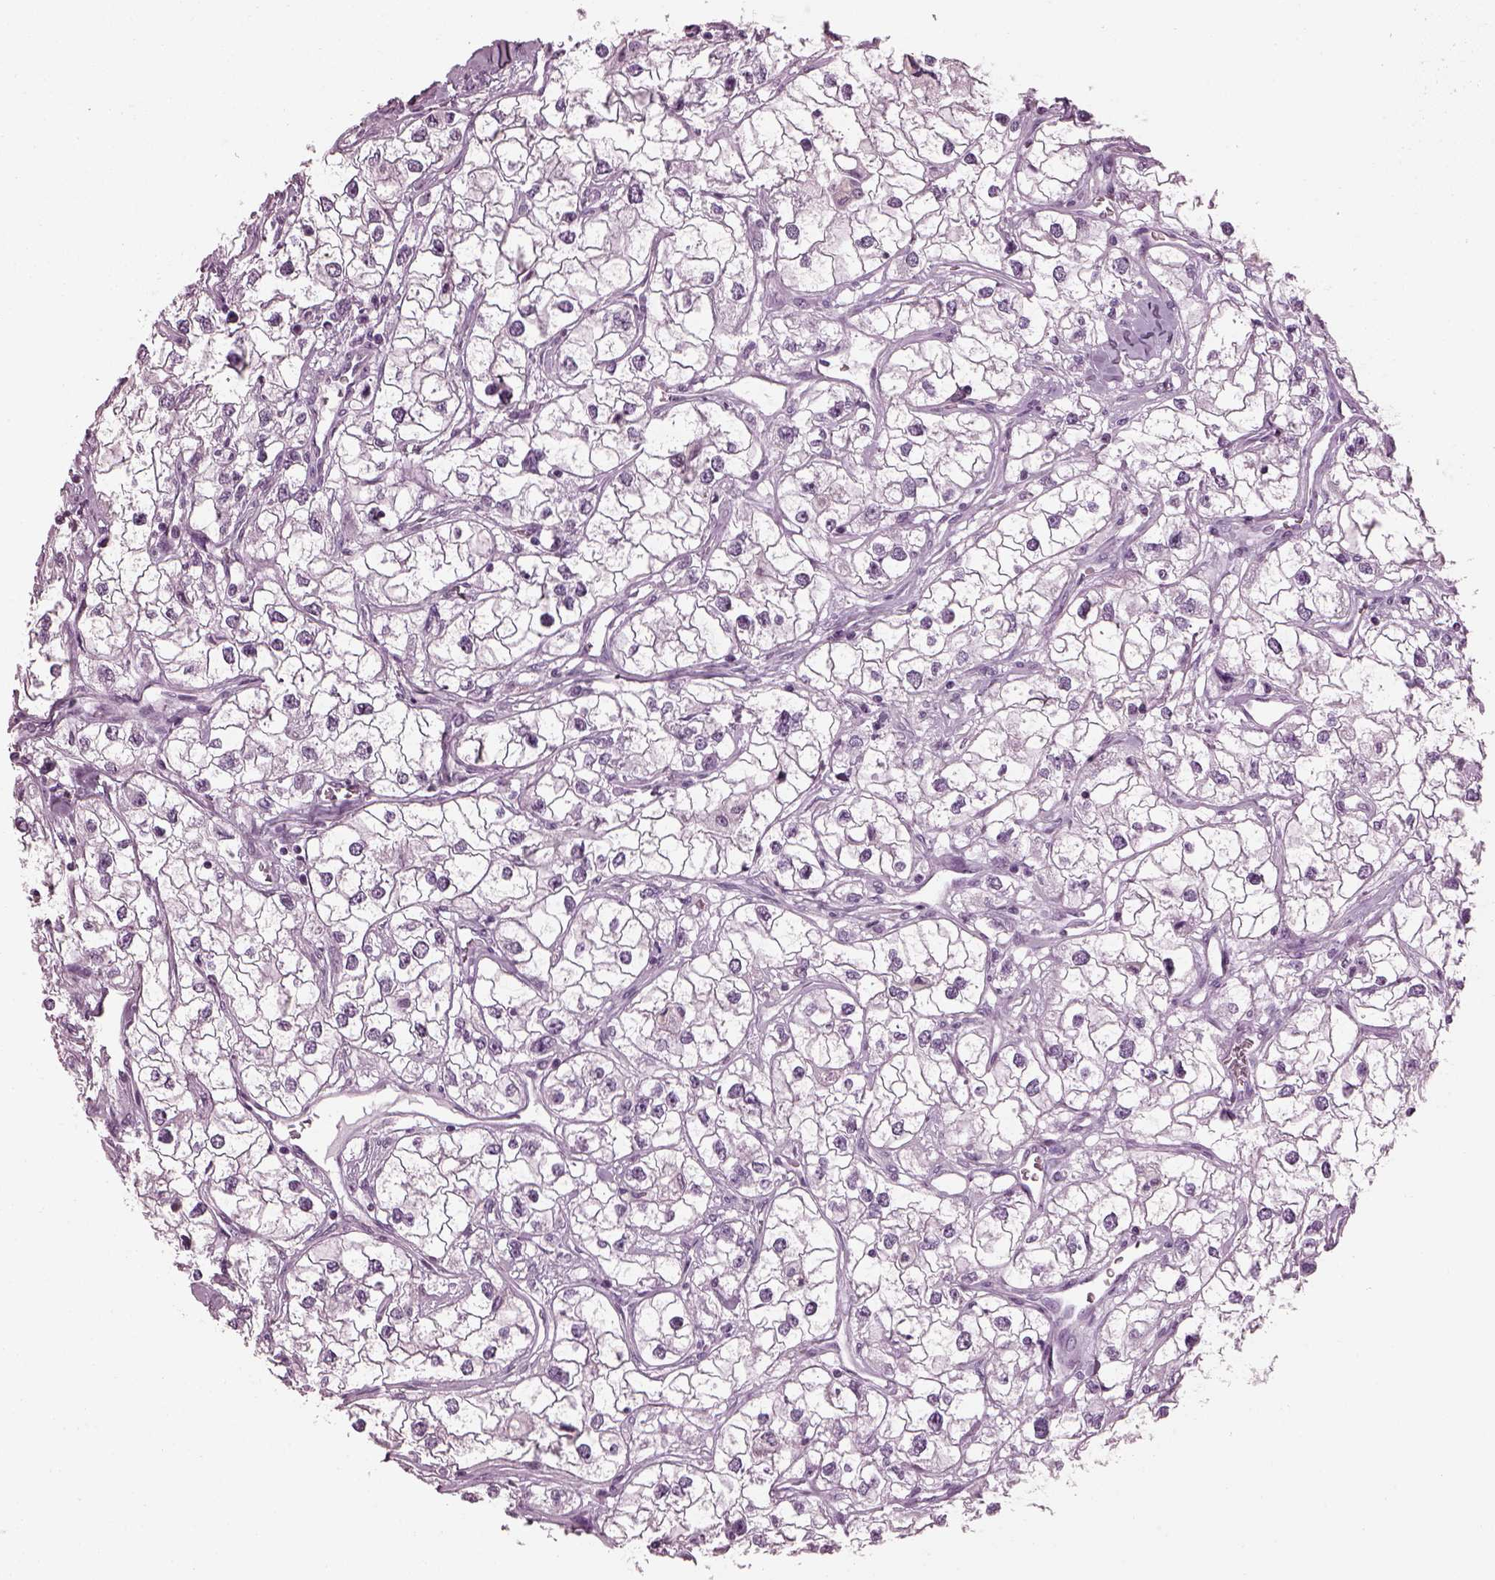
{"staining": {"intensity": "negative", "quantity": "none", "location": "none"}, "tissue": "renal cancer", "cell_type": "Tumor cells", "image_type": "cancer", "snomed": [{"axis": "morphology", "description": "Adenocarcinoma, NOS"}, {"axis": "topography", "description": "Kidney"}], "caption": "Tumor cells show no significant positivity in renal cancer.", "gene": "ADGRG2", "patient": {"sex": "male", "age": 59}}